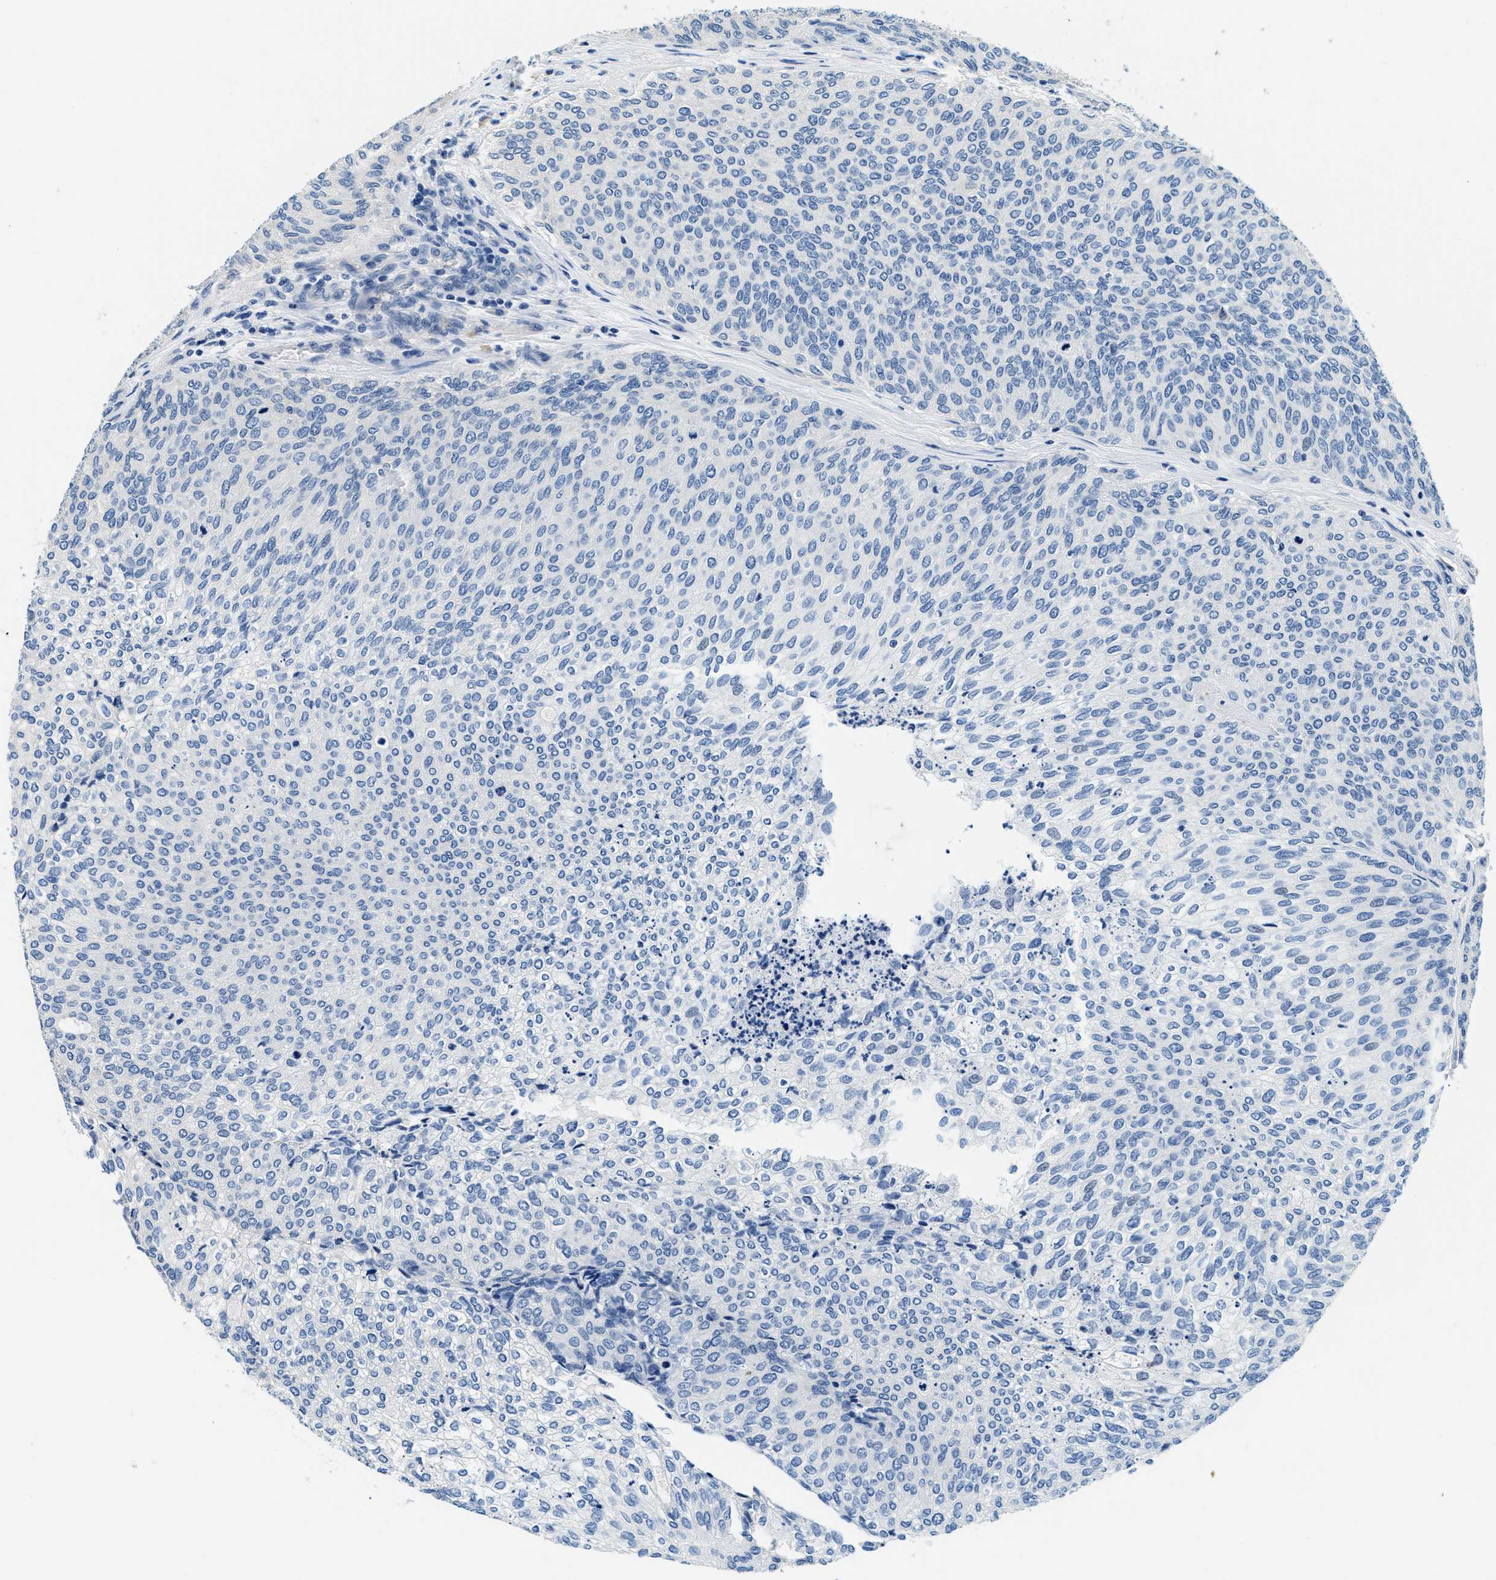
{"staining": {"intensity": "negative", "quantity": "none", "location": "none"}, "tissue": "urothelial cancer", "cell_type": "Tumor cells", "image_type": "cancer", "snomed": [{"axis": "morphology", "description": "Urothelial carcinoma, Low grade"}, {"axis": "topography", "description": "Urinary bladder"}], "caption": "Urothelial carcinoma (low-grade) was stained to show a protein in brown. There is no significant staining in tumor cells.", "gene": "ALDH3A2", "patient": {"sex": "female", "age": 79}}